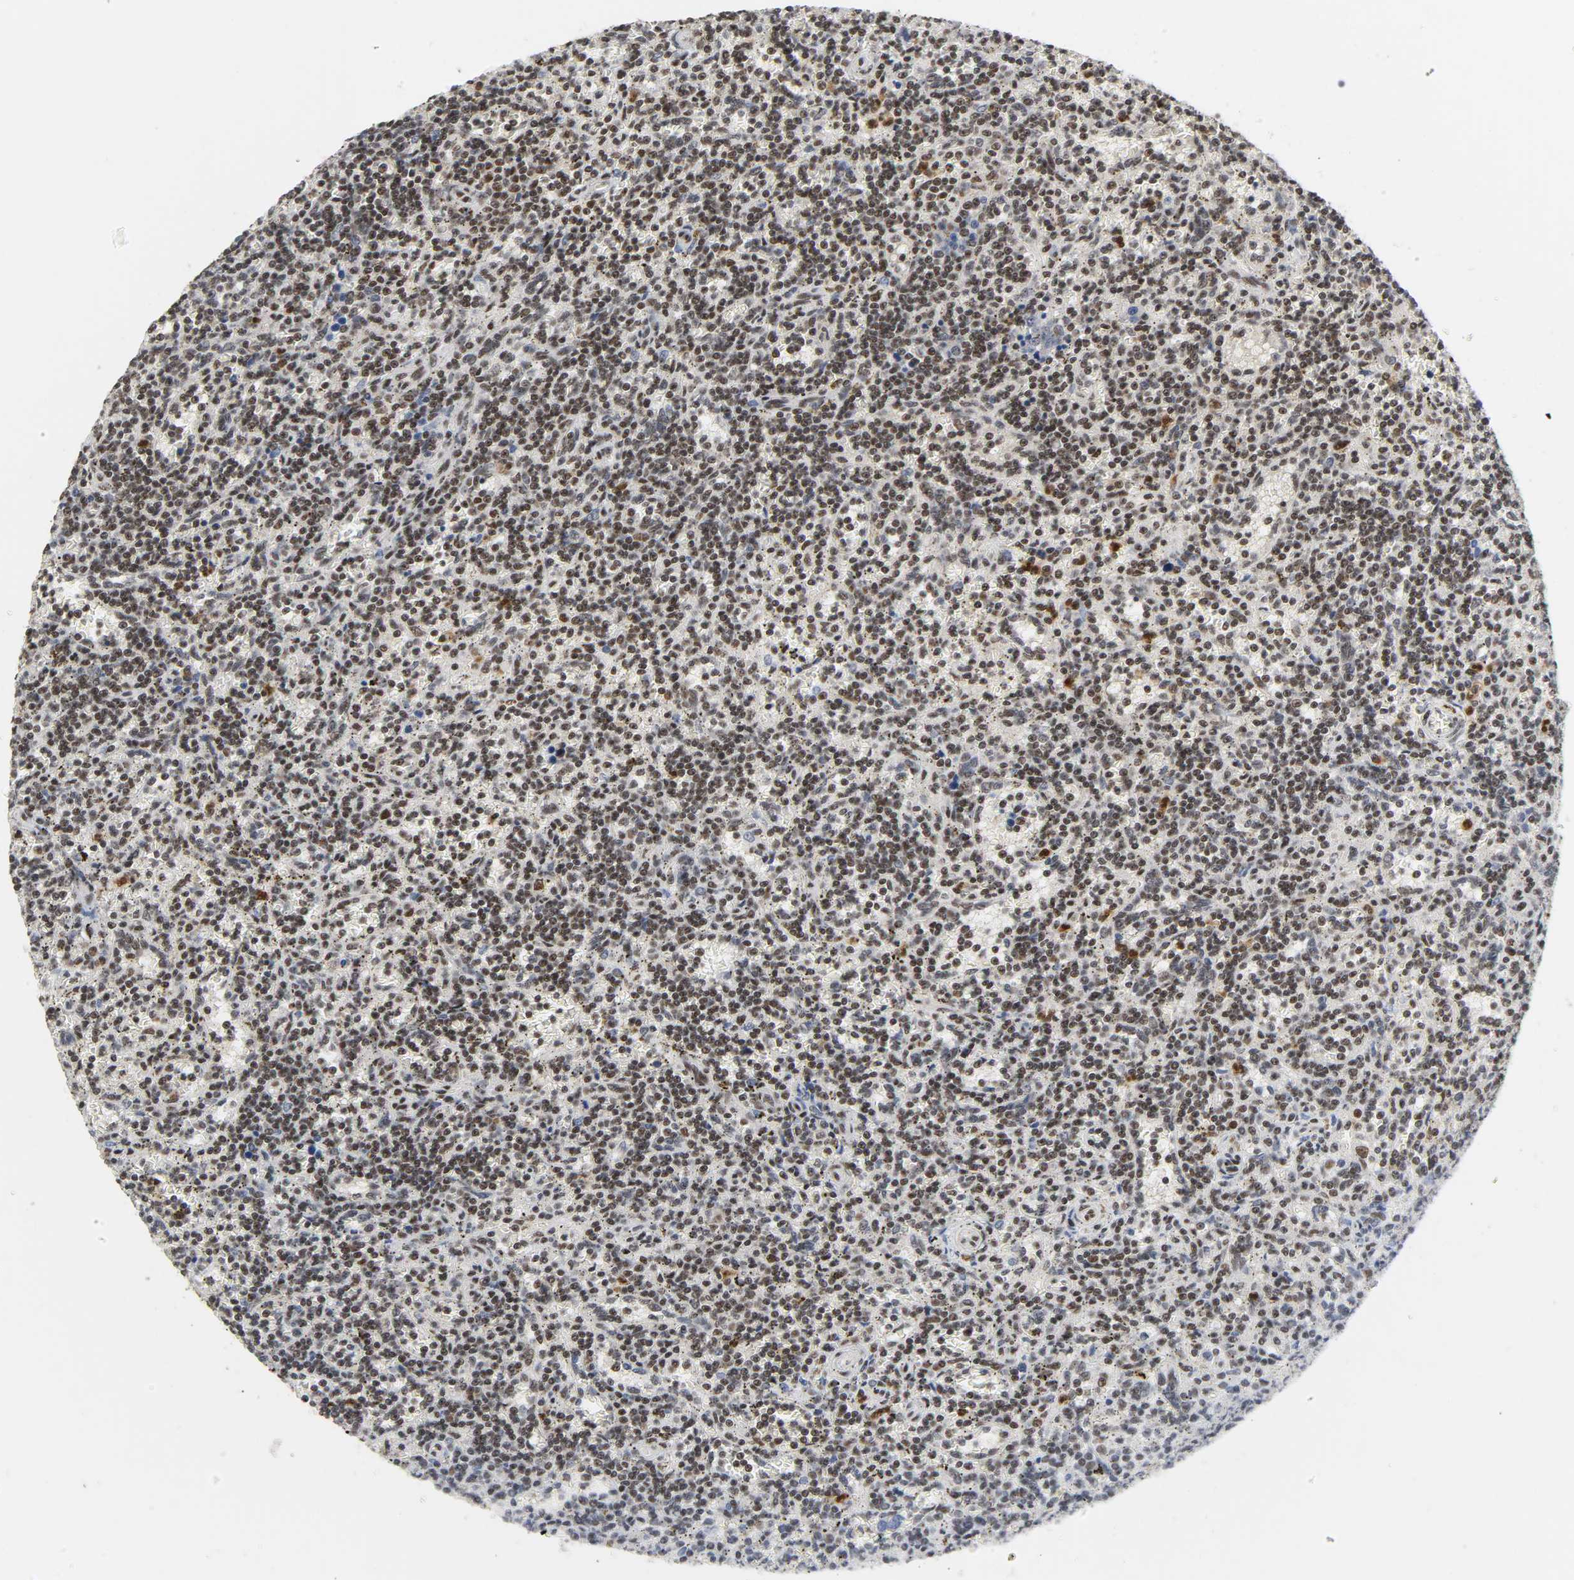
{"staining": {"intensity": "moderate", "quantity": ">75%", "location": "nuclear"}, "tissue": "lymphoma", "cell_type": "Tumor cells", "image_type": "cancer", "snomed": [{"axis": "morphology", "description": "Malignant lymphoma, non-Hodgkin's type, Low grade"}, {"axis": "topography", "description": "Spleen"}], "caption": "Brown immunohistochemical staining in human low-grade malignant lymphoma, non-Hodgkin's type exhibits moderate nuclear staining in about >75% of tumor cells. (brown staining indicates protein expression, while blue staining denotes nuclei).", "gene": "NCOA6", "patient": {"sex": "male", "age": 73}}